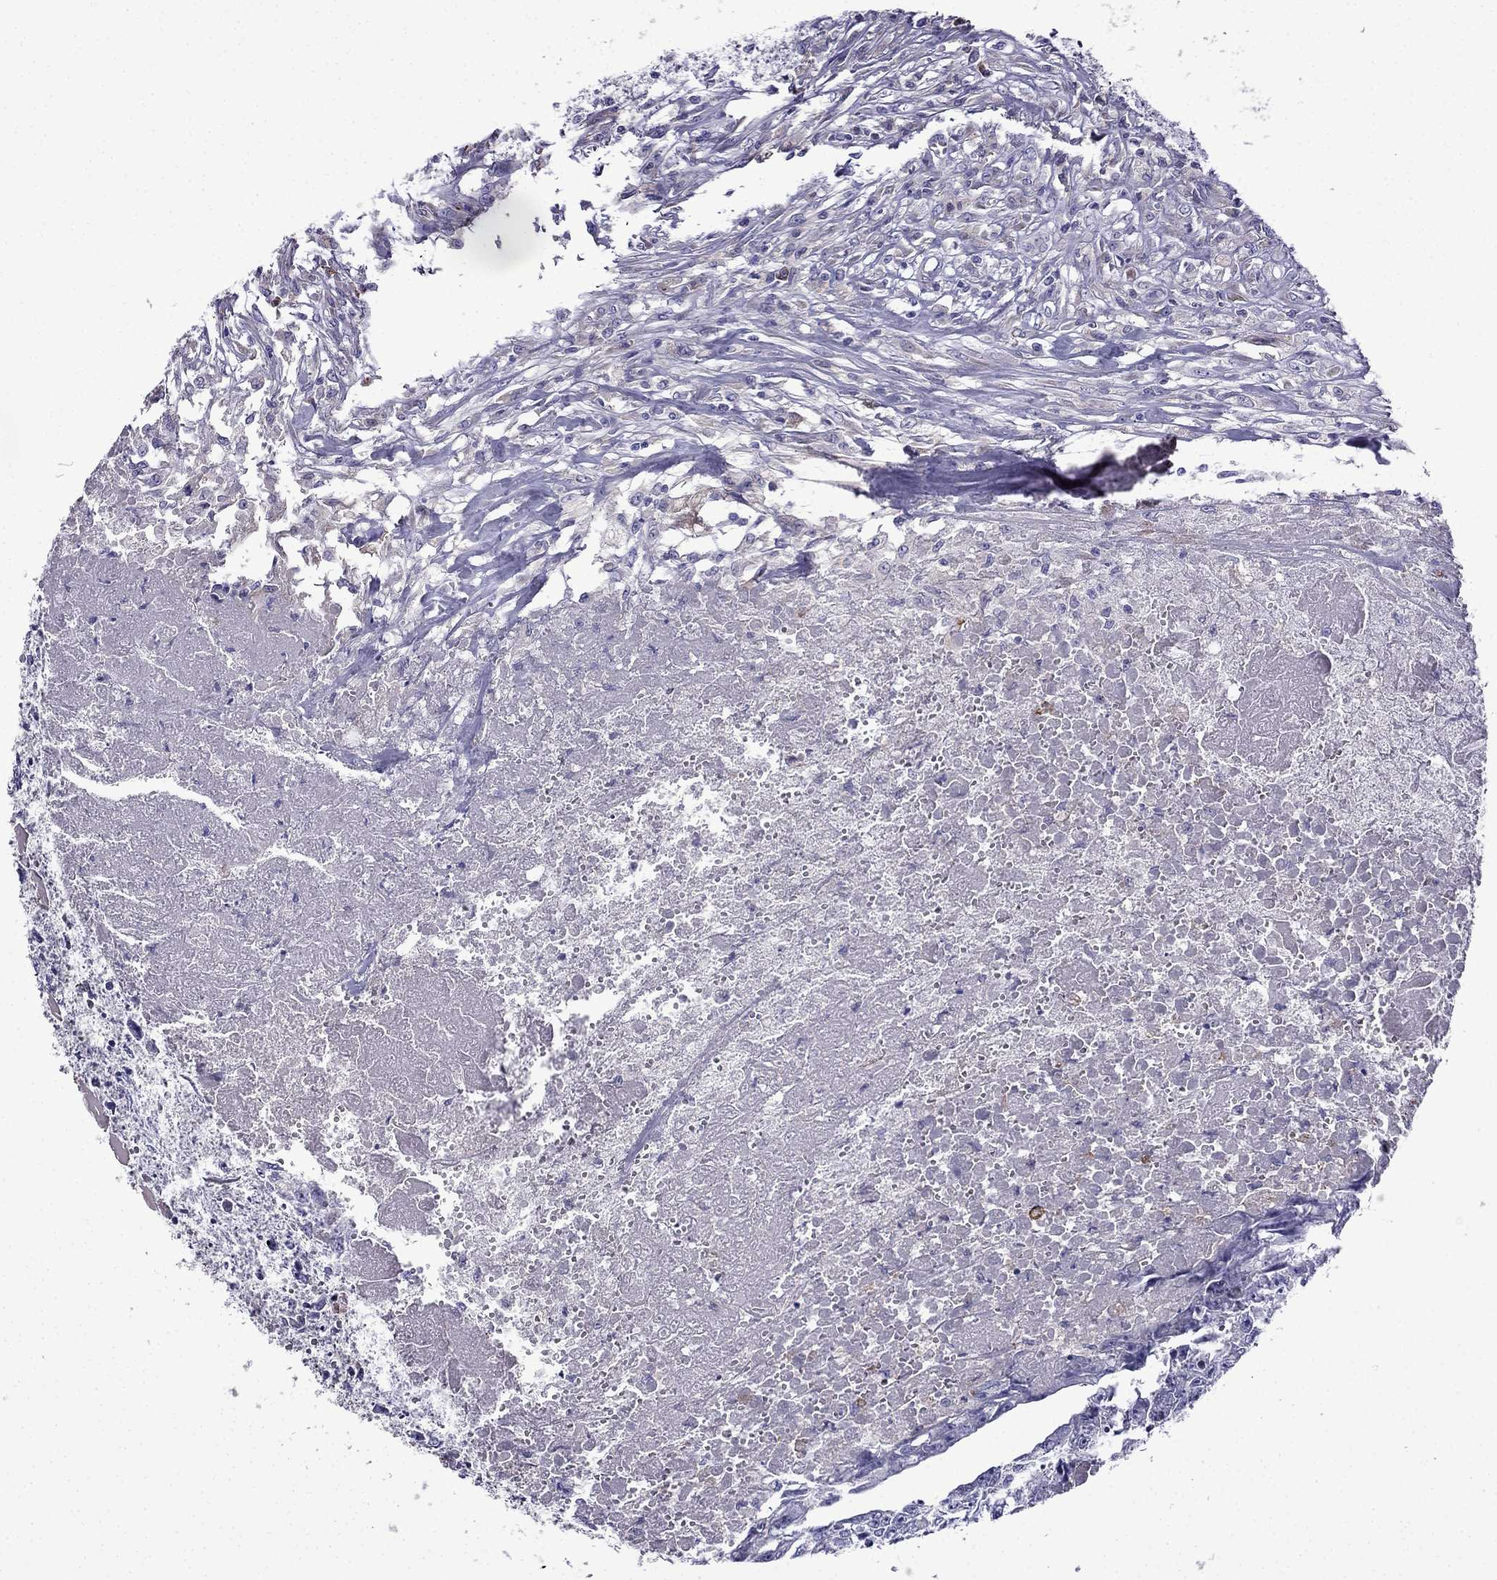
{"staining": {"intensity": "negative", "quantity": "none", "location": "none"}, "tissue": "testis cancer", "cell_type": "Tumor cells", "image_type": "cancer", "snomed": [{"axis": "morphology", "description": "Carcinoma, Embryonal, NOS"}, {"axis": "morphology", "description": "Teratoma, malignant, NOS"}, {"axis": "topography", "description": "Testis"}], "caption": "Tumor cells are negative for brown protein staining in embryonal carcinoma (testis). (Immunohistochemistry, brightfield microscopy, high magnification).", "gene": "TSSK4", "patient": {"sex": "male", "age": 24}}